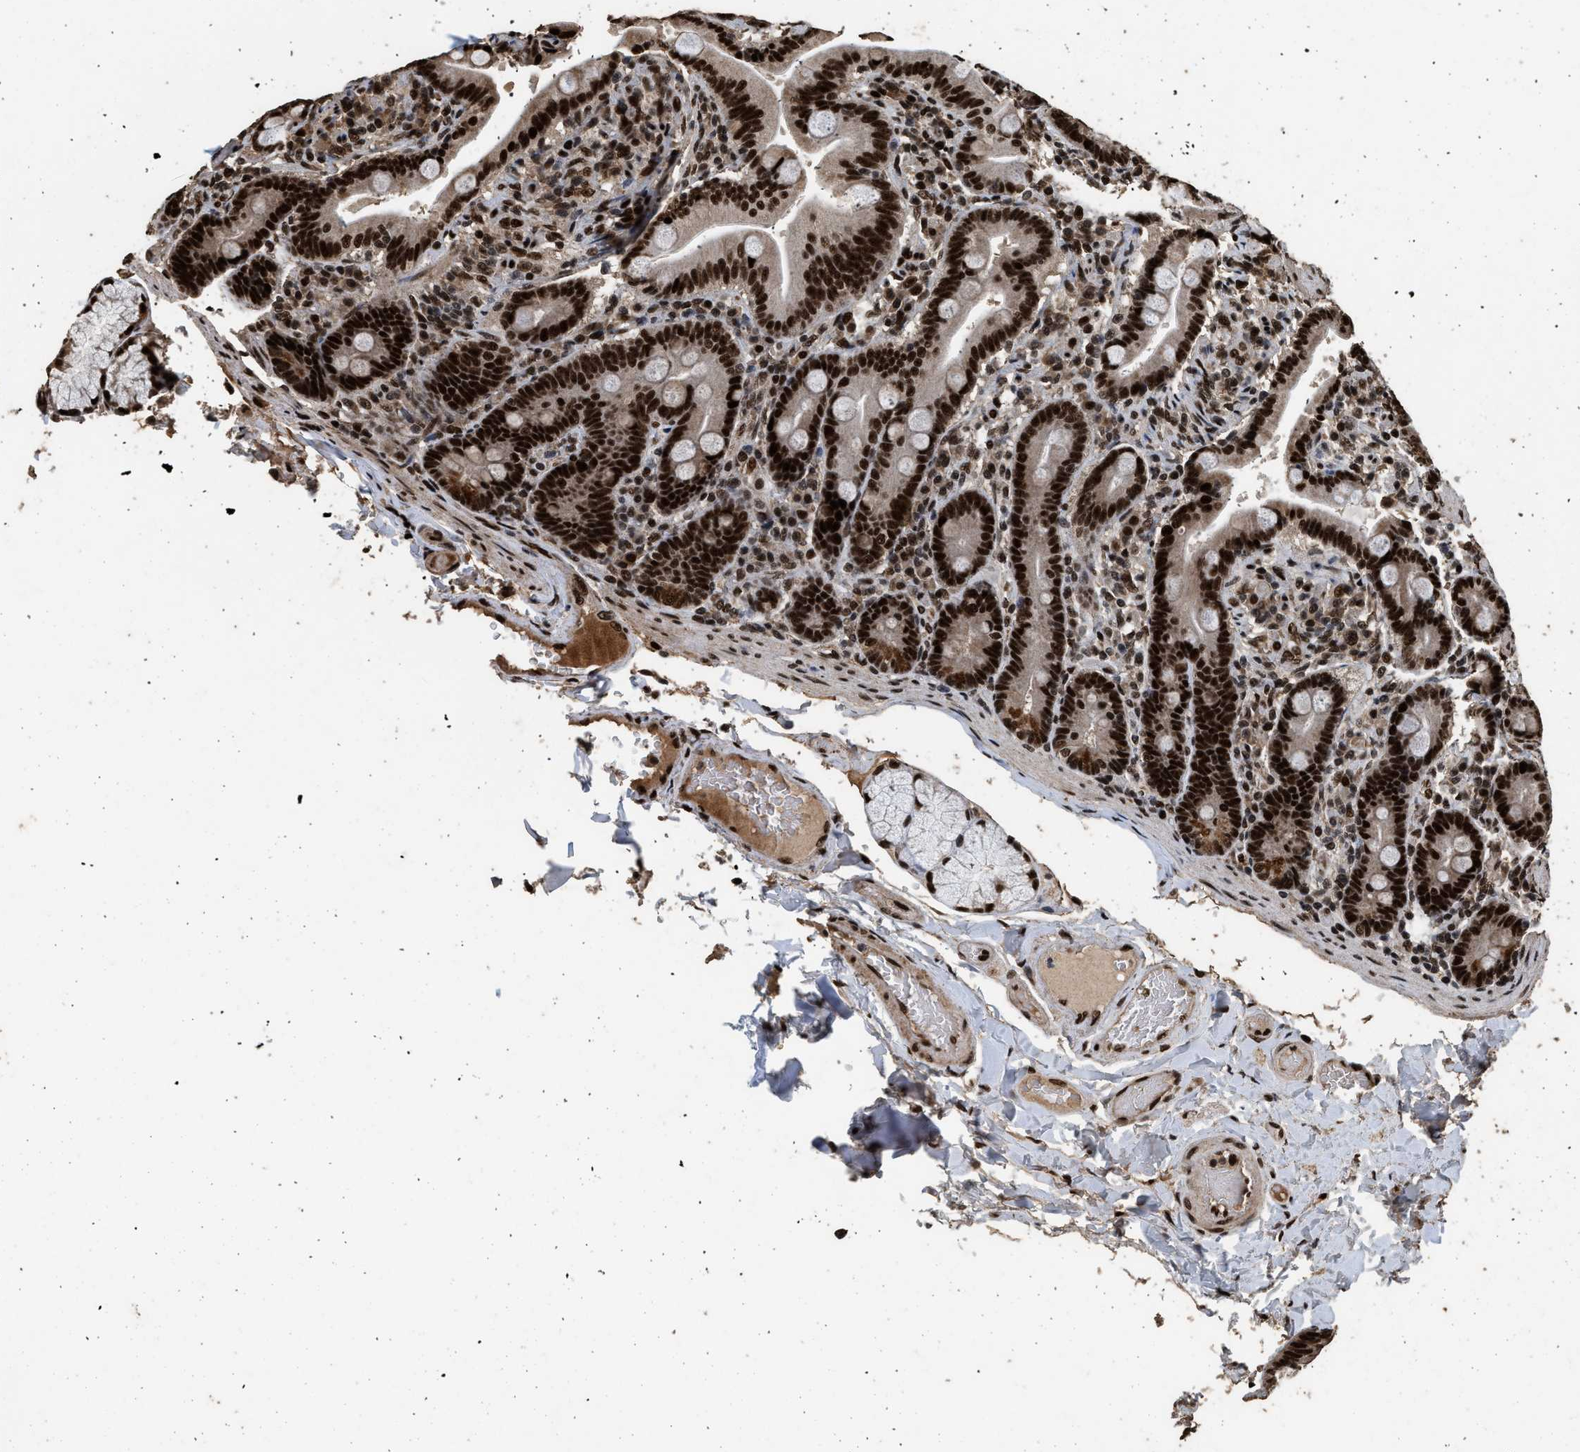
{"staining": {"intensity": "strong", "quantity": ">75%", "location": "nuclear"}, "tissue": "duodenum", "cell_type": "Glandular cells", "image_type": "normal", "snomed": [{"axis": "morphology", "description": "Normal tissue, NOS"}, {"axis": "topography", "description": "Duodenum"}], "caption": "Human duodenum stained with a brown dye shows strong nuclear positive staining in approximately >75% of glandular cells.", "gene": "PPP4R3B", "patient": {"sex": "male", "age": 54}}